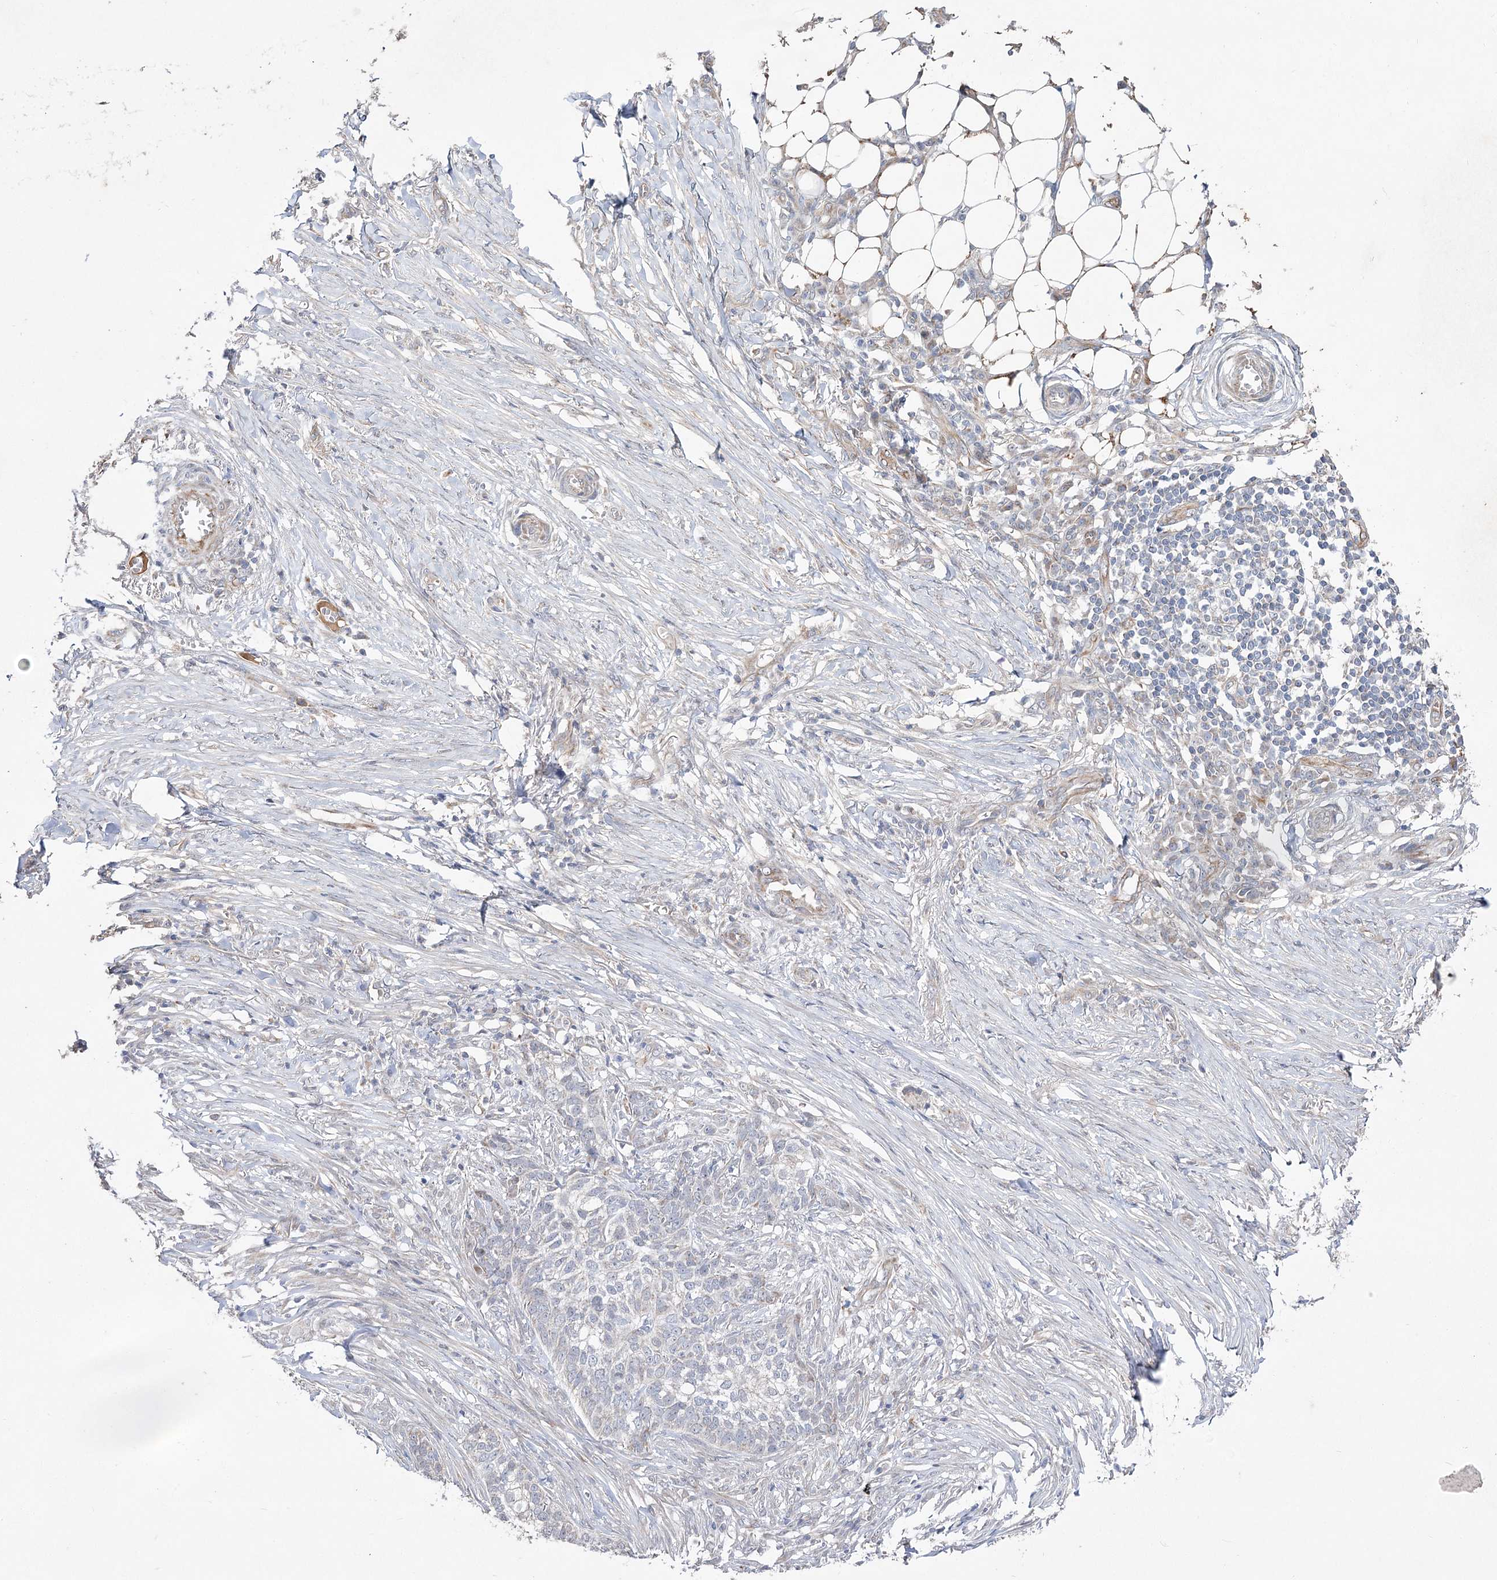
{"staining": {"intensity": "negative", "quantity": "none", "location": "none"}, "tissue": "skin cancer", "cell_type": "Tumor cells", "image_type": "cancer", "snomed": [{"axis": "morphology", "description": "Basal cell carcinoma"}, {"axis": "topography", "description": "Skin"}], "caption": "This is a image of immunohistochemistry staining of skin cancer, which shows no expression in tumor cells. (Stains: DAB IHC with hematoxylin counter stain, Microscopy: brightfield microscopy at high magnification).", "gene": "ECHDC3", "patient": {"sex": "male", "age": 85}}